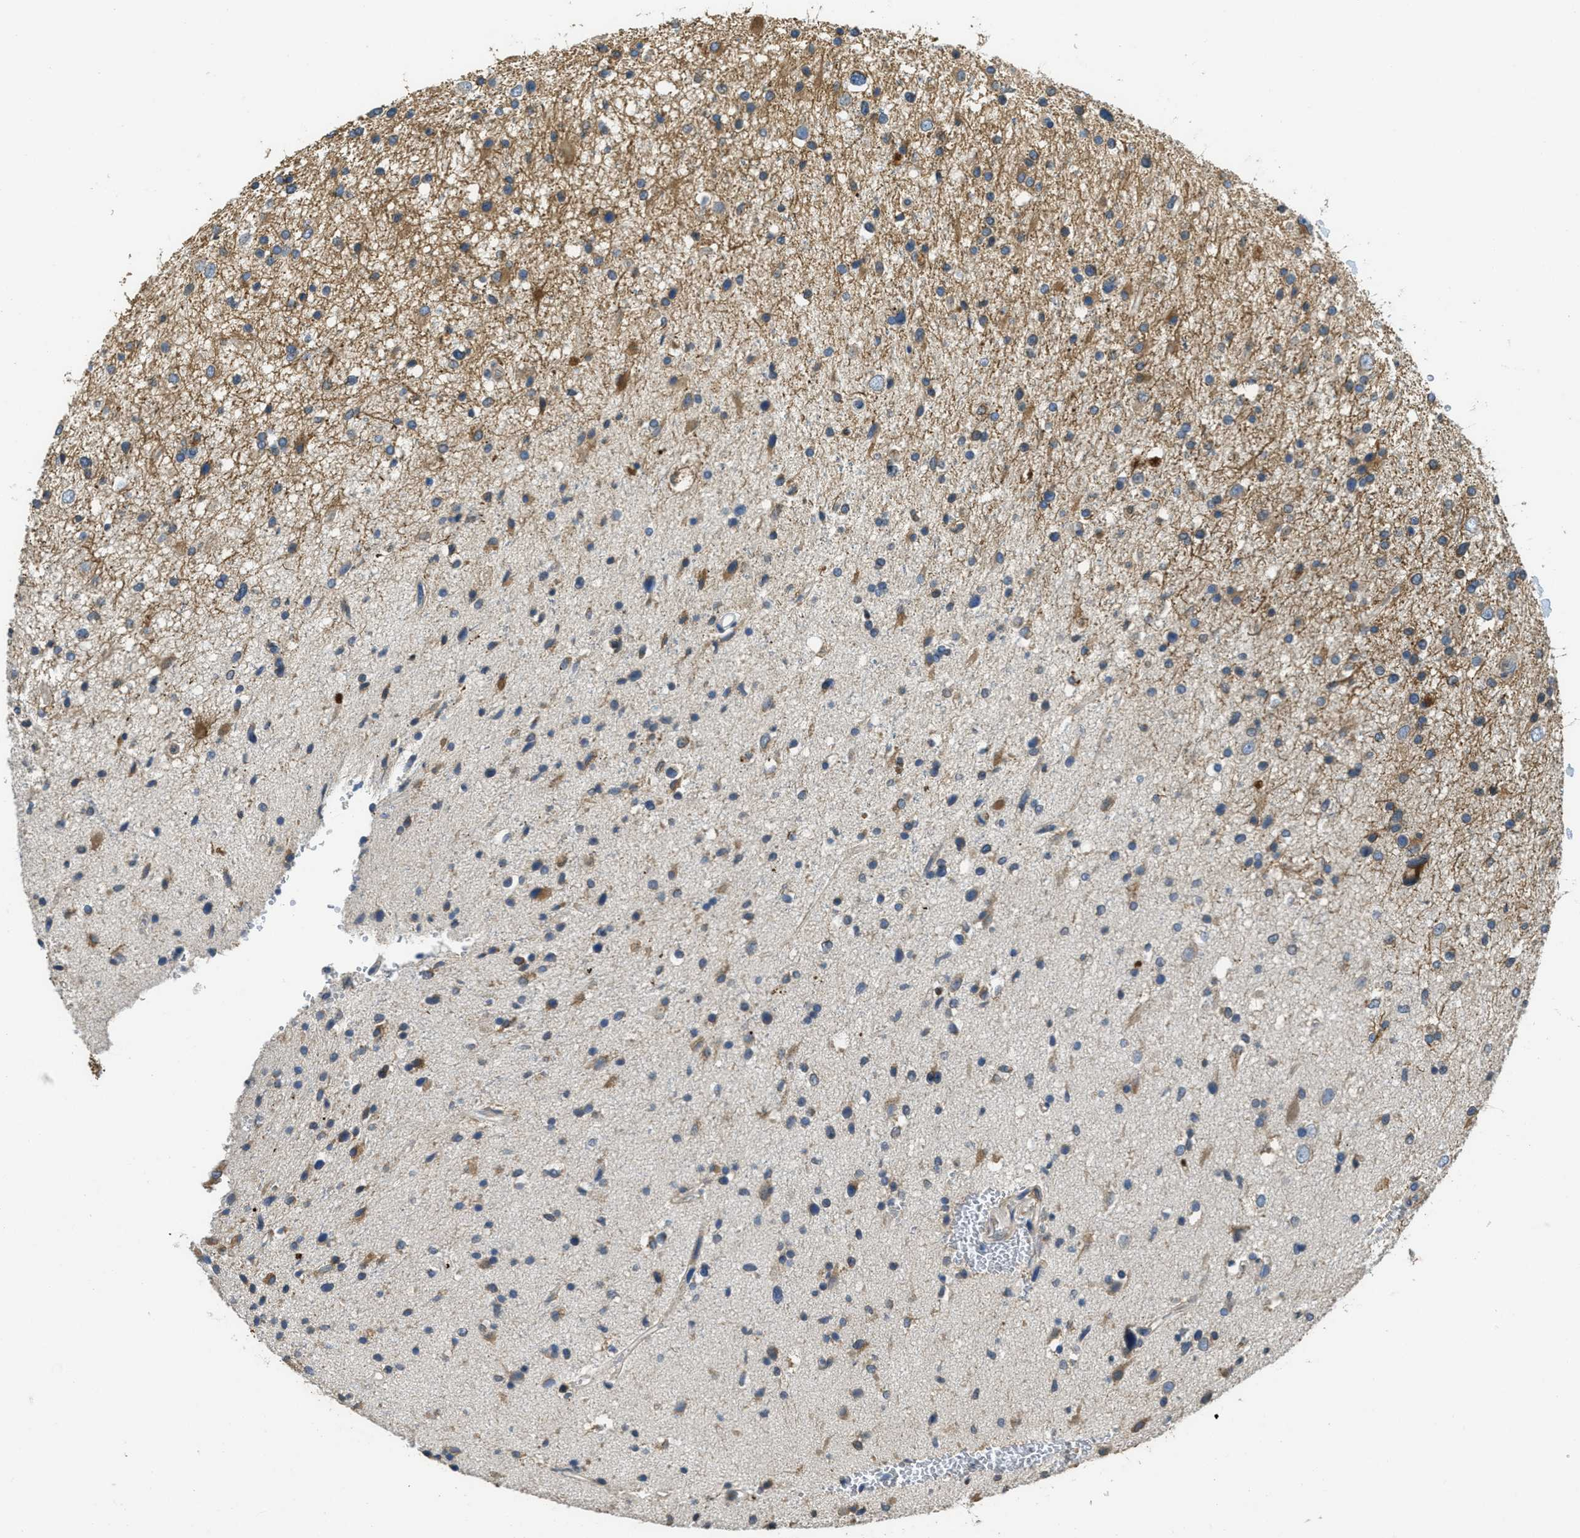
{"staining": {"intensity": "moderate", "quantity": ">75%", "location": "cytoplasmic/membranous"}, "tissue": "glioma", "cell_type": "Tumor cells", "image_type": "cancer", "snomed": [{"axis": "morphology", "description": "Glioma, malignant, High grade"}, {"axis": "topography", "description": "Brain"}], "caption": "High-power microscopy captured an immunohistochemistry (IHC) histopathology image of malignant high-grade glioma, revealing moderate cytoplasmic/membranous staining in approximately >75% of tumor cells.", "gene": "MPDU1", "patient": {"sex": "male", "age": 33}}